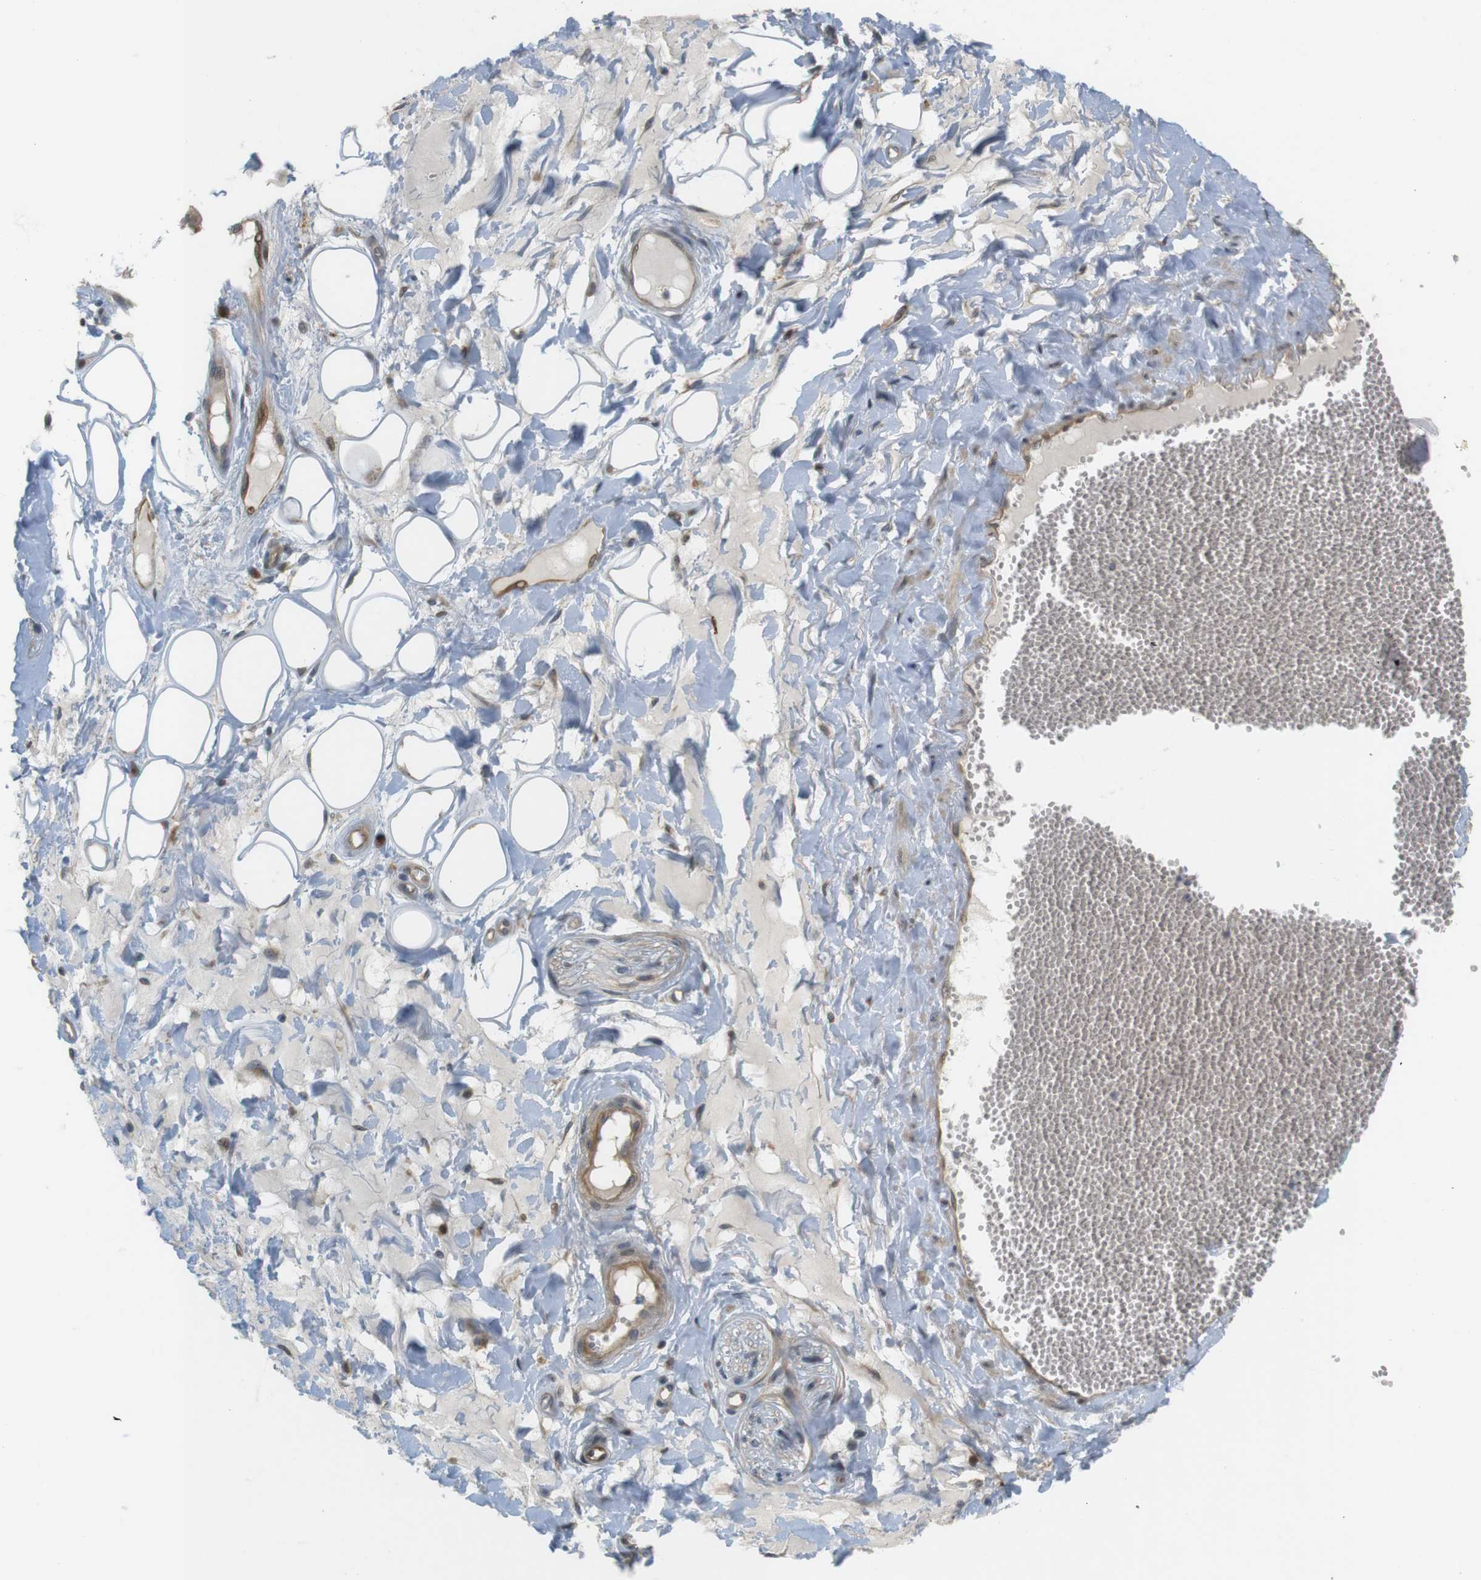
{"staining": {"intensity": "moderate", "quantity": "25%-75%", "location": "cytoplasmic/membranous,nuclear"}, "tissue": "adipose tissue", "cell_type": "Adipocytes", "image_type": "normal", "snomed": [{"axis": "morphology", "description": "Normal tissue, NOS"}, {"axis": "morphology", "description": "Inflammation, NOS"}, {"axis": "topography", "description": "Salivary gland"}, {"axis": "topography", "description": "Peripheral nerve tissue"}], "caption": "Adipose tissue stained with IHC displays moderate cytoplasmic/membranous,nuclear staining in approximately 25%-75% of adipocytes.", "gene": "TSPAN9", "patient": {"sex": "female", "age": 75}}